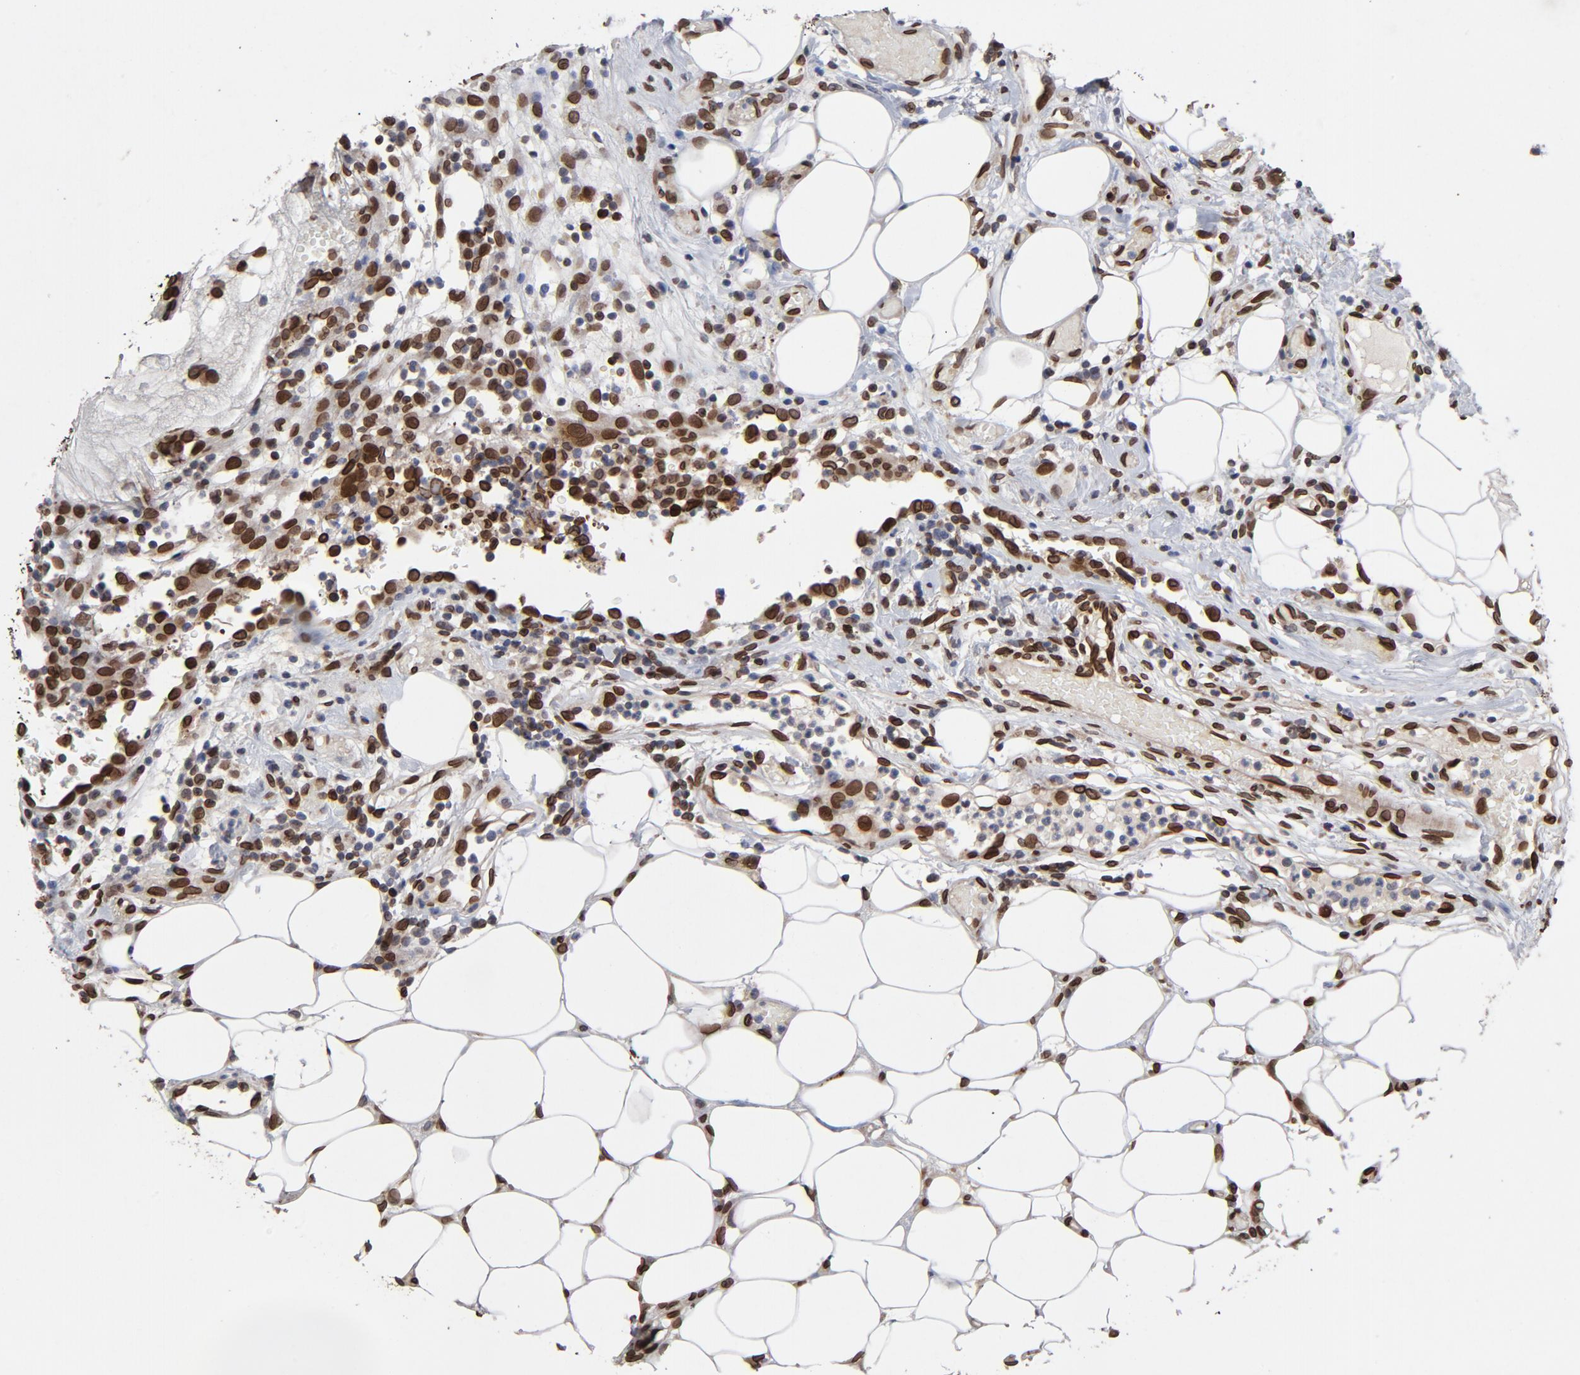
{"staining": {"intensity": "strong", "quantity": ">75%", "location": "cytoplasmic/membranous,nuclear"}, "tissue": "colorectal cancer", "cell_type": "Tumor cells", "image_type": "cancer", "snomed": [{"axis": "morphology", "description": "Adenocarcinoma, NOS"}, {"axis": "topography", "description": "Colon"}], "caption": "Immunohistochemistry (DAB) staining of colorectal cancer (adenocarcinoma) shows strong cytoplasmic/membranous and nuclear protein expression in about >75% of tumor cells. (DAB = brown stain, brightfield microscopy at high magnification).", "gene": "LMNA", "patient": {"sex": "female", "age": 86}}